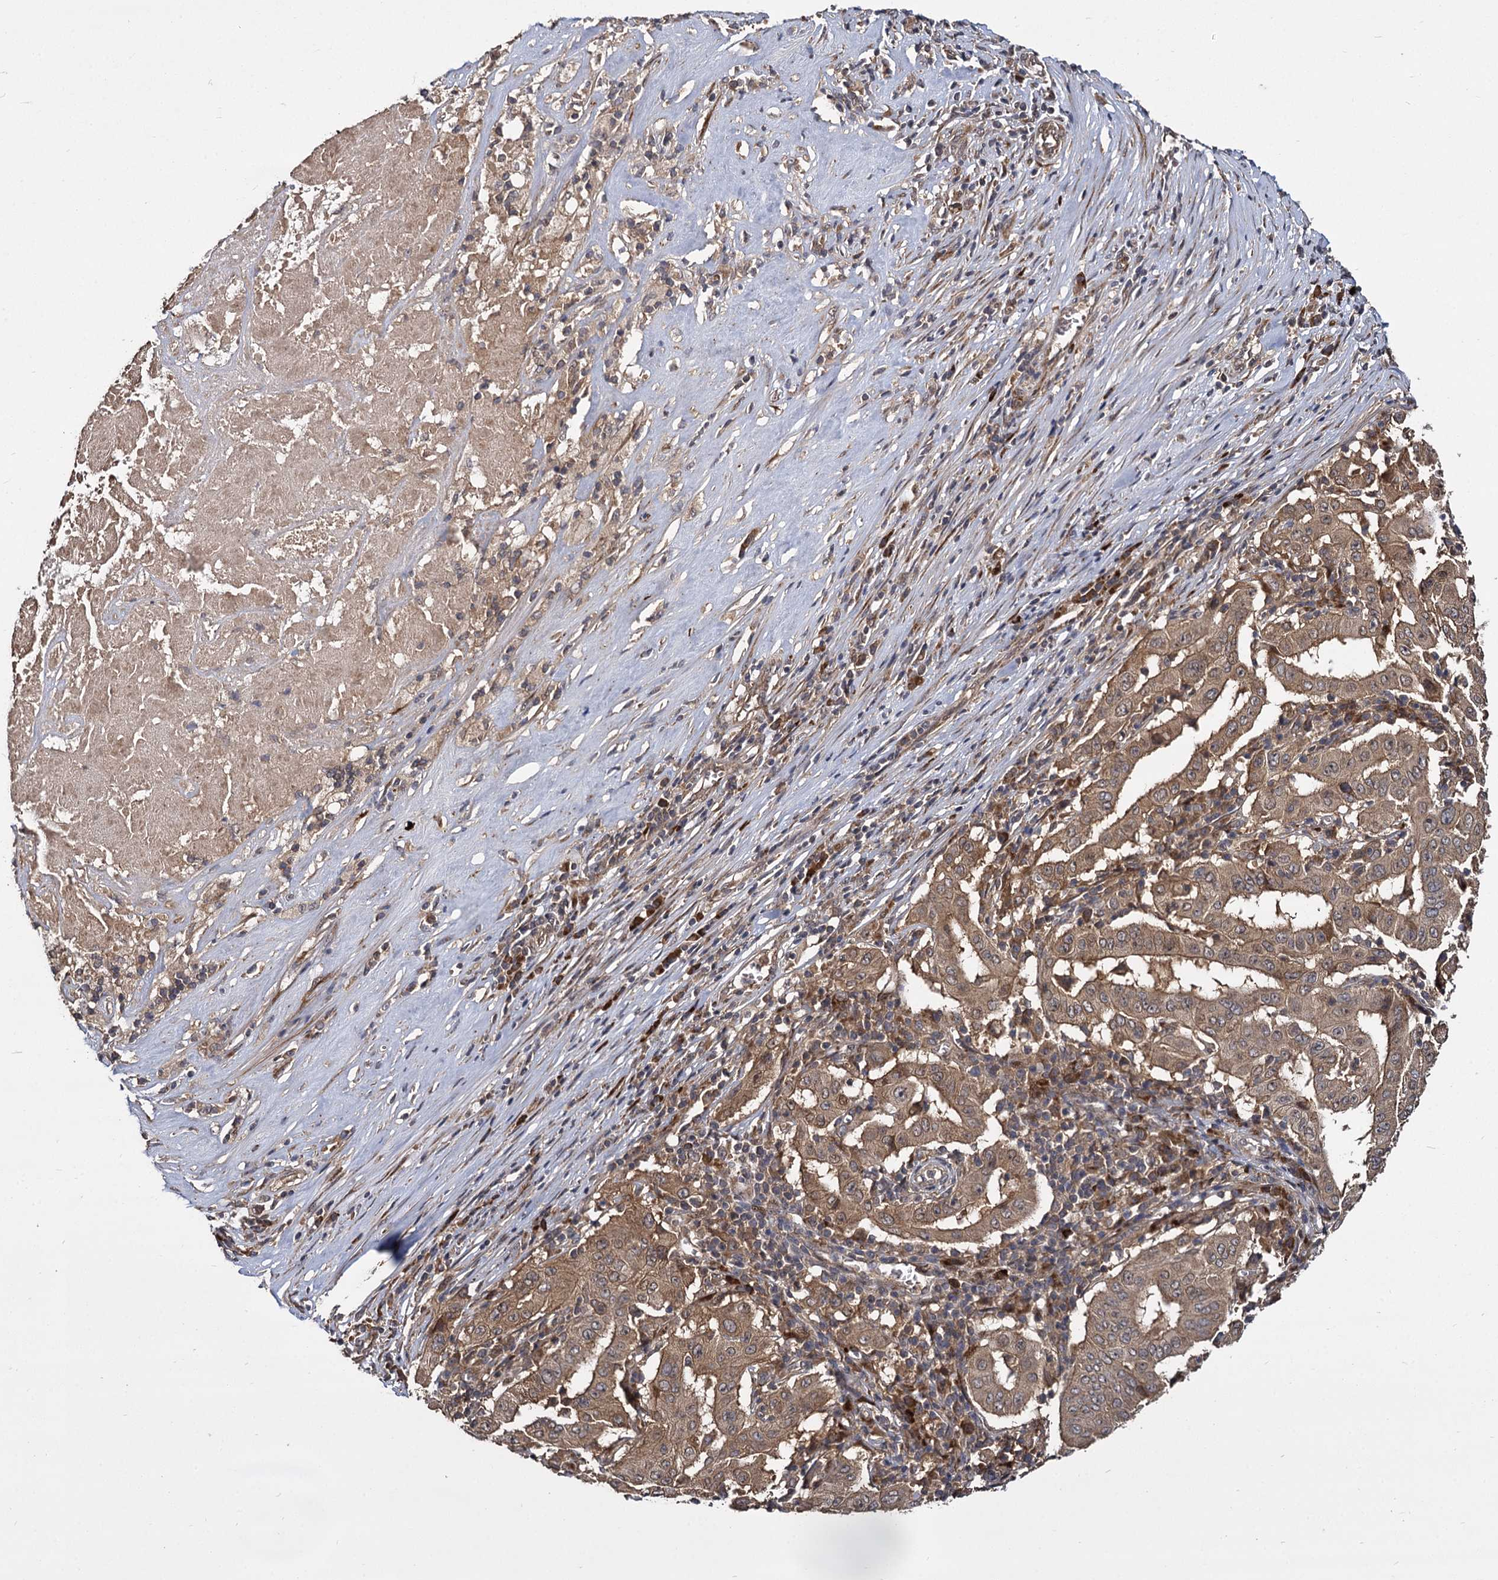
{"staining": {"intensity": "moderate", "quantity": ">75%", "location": "cytoplasmic/membranous"}, "tissue": "pancreatic cancer", "cell_type": "Tumor cells", "image_type": "cancer", "snomed": [{"axis": "morphology", "description": "Adenocarcinoma, NOS"}, {"axis": "topography", "description": "Pancreas"}], "caption": "This is a histology image of immunohistochemistry staining of pancreatic cancer, which shows moderate positivity in the cytoplasmic/membranous of tumor cells.", "gene": "INPPL1", "patient": {"sex": "male", "age": 63}}